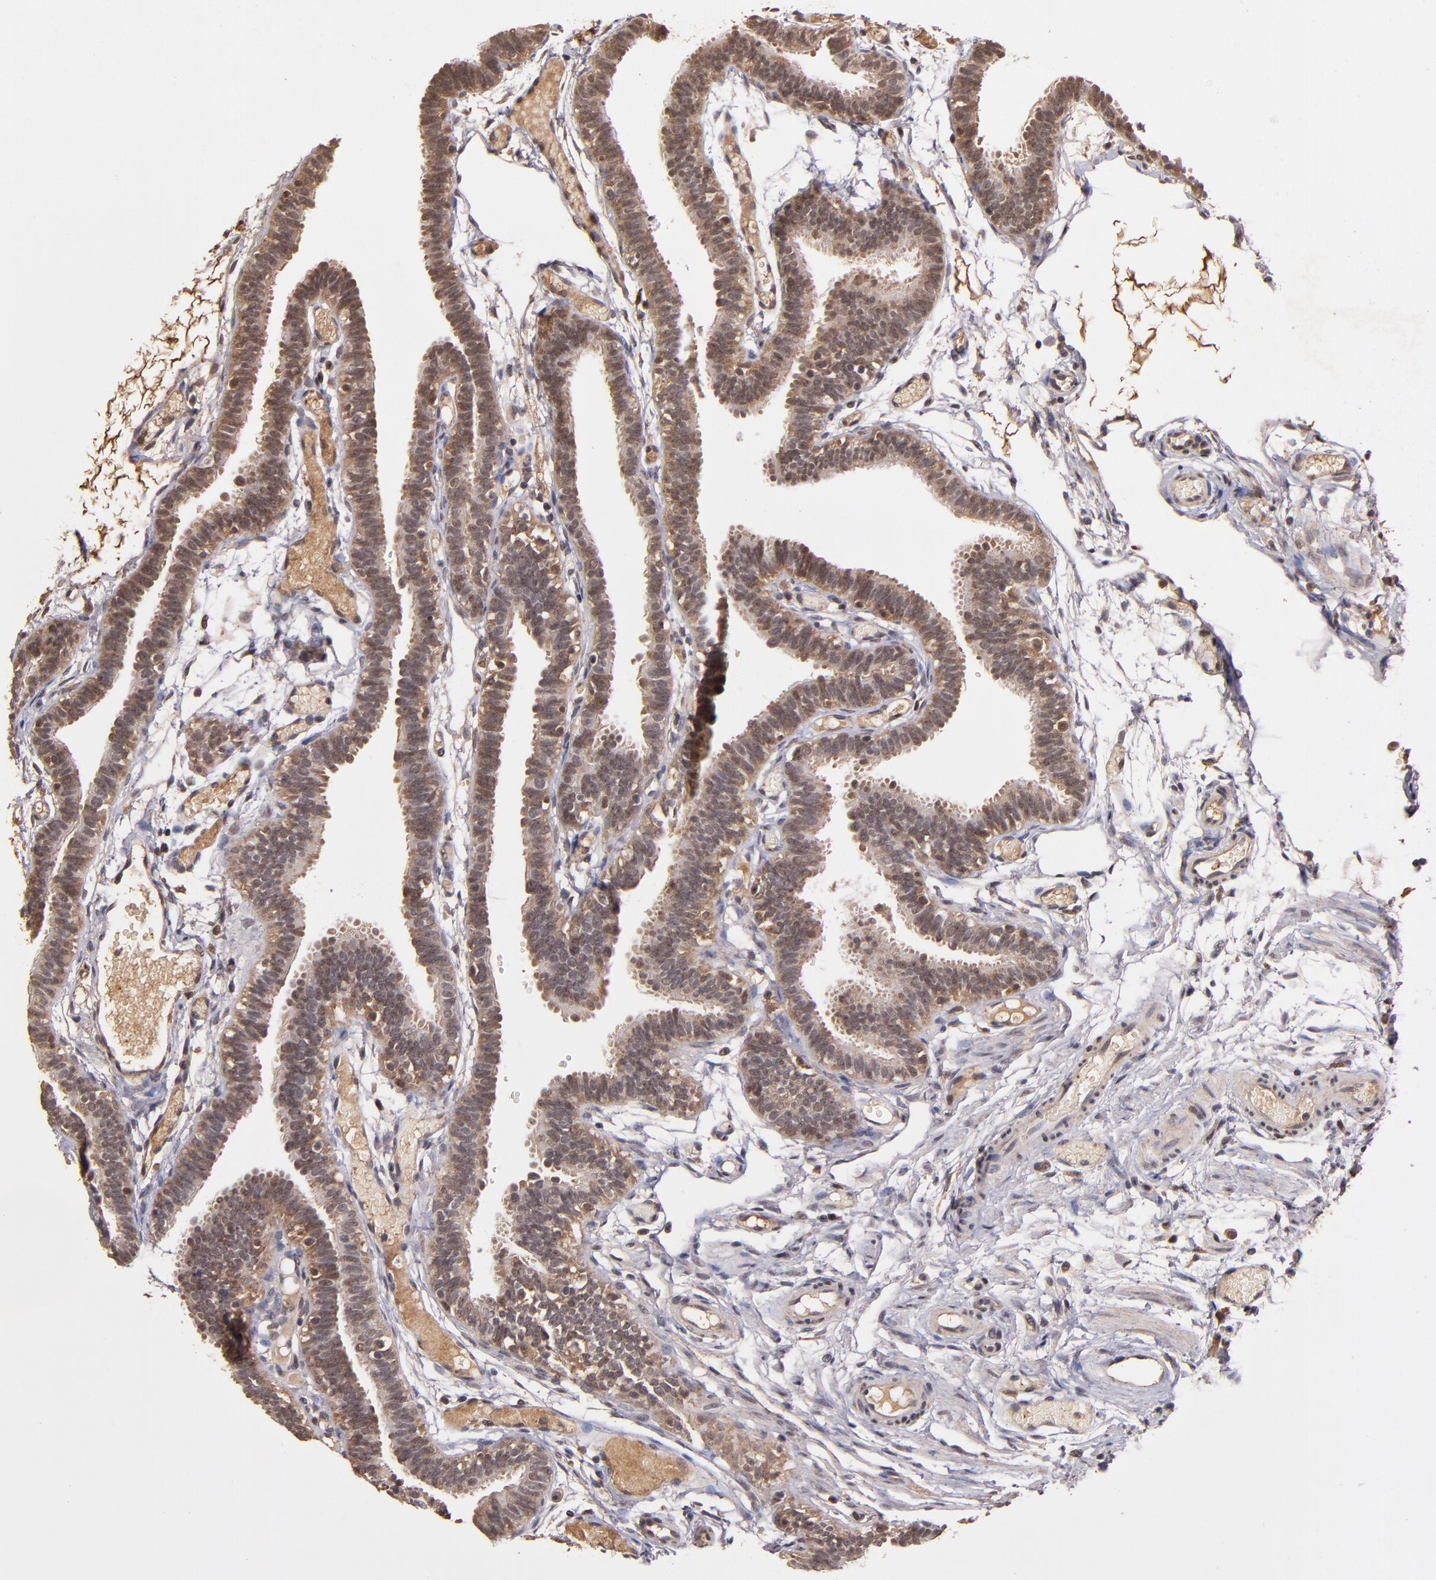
{"staining": {"intensity": "moderate", "quantity": ">75%", "location": "cytoplasmic/membranous"}, "tissue": "fallopian tube", "cell_type": "Glandular cells", "image_type": "normal", "snomed": [{"axis": "morphology", "description": "Normal tissue, NOS"}, {"axis": "topography", "description": "Fallopian tube"}], "caption": "The image demonstrates staining of normal fallopian tube, revealing moderate cytoplasmic/membranous protein expression (brown color) within glandular cells.", "gene": "RIOK3", "patient": {"sex": "female", "age": 29}}